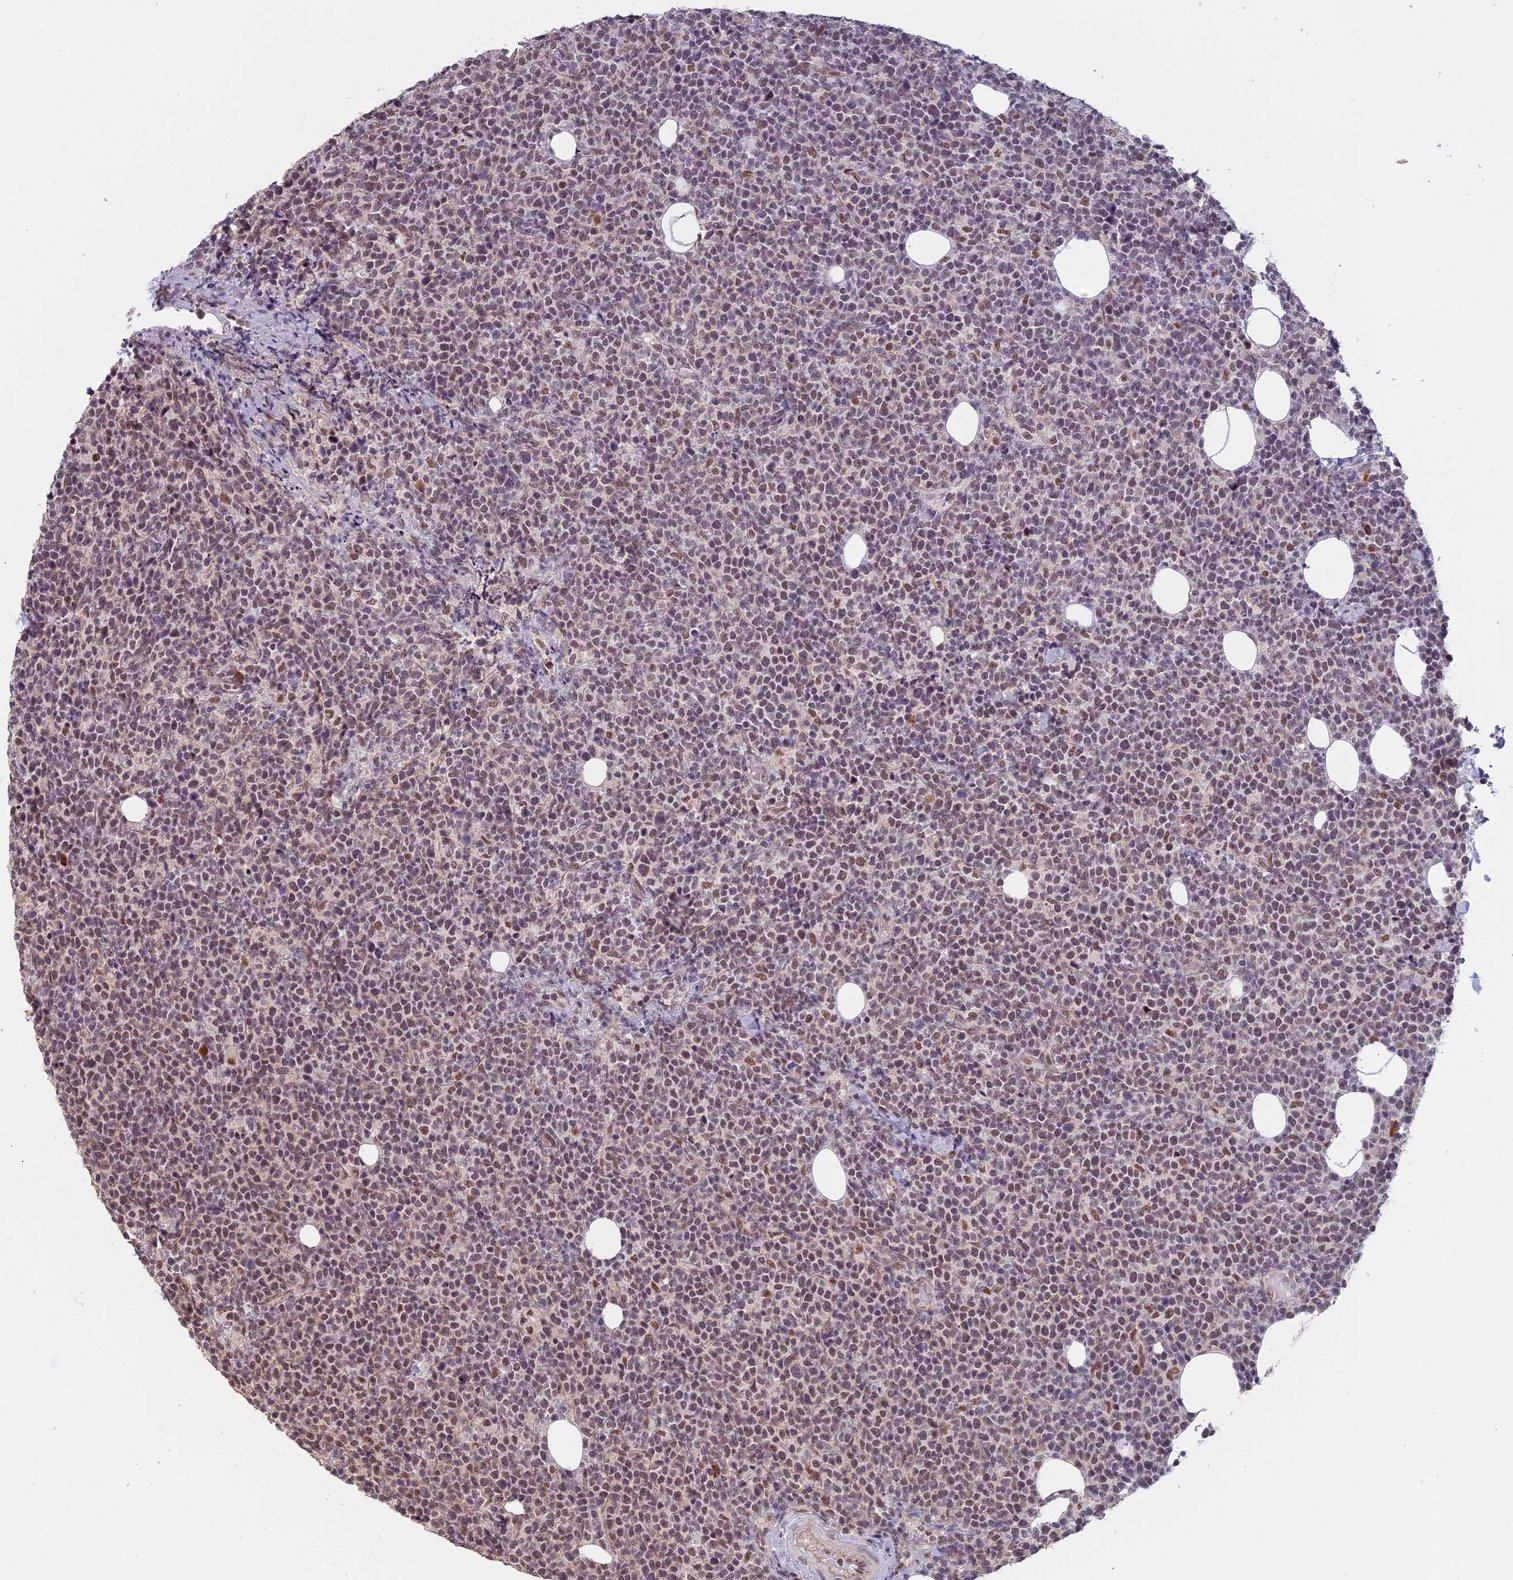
{"staining": {"intensity": "weak", "quantity": ">75%", "location": "nuclear"}, "tissue": "lymphoma", "cell_type": "Tumor cells", "image_type": "cancer", "snomed": [{"axis": "morphology", "description": "Malignant lymphoma, non-Hodgkin's type, High grade"}, {"axis": "topography", "description": "Lymph node"}], "caption": "This image shows immunohistochemistry (IHC) staining of human high-grade malignant lymphoma, non-Hodgkin's type, with low weak nuclear expression in about >75% of tumor cells.", "gene": "MORF4L1", "patient": {"sex": "male", "age": 61}}